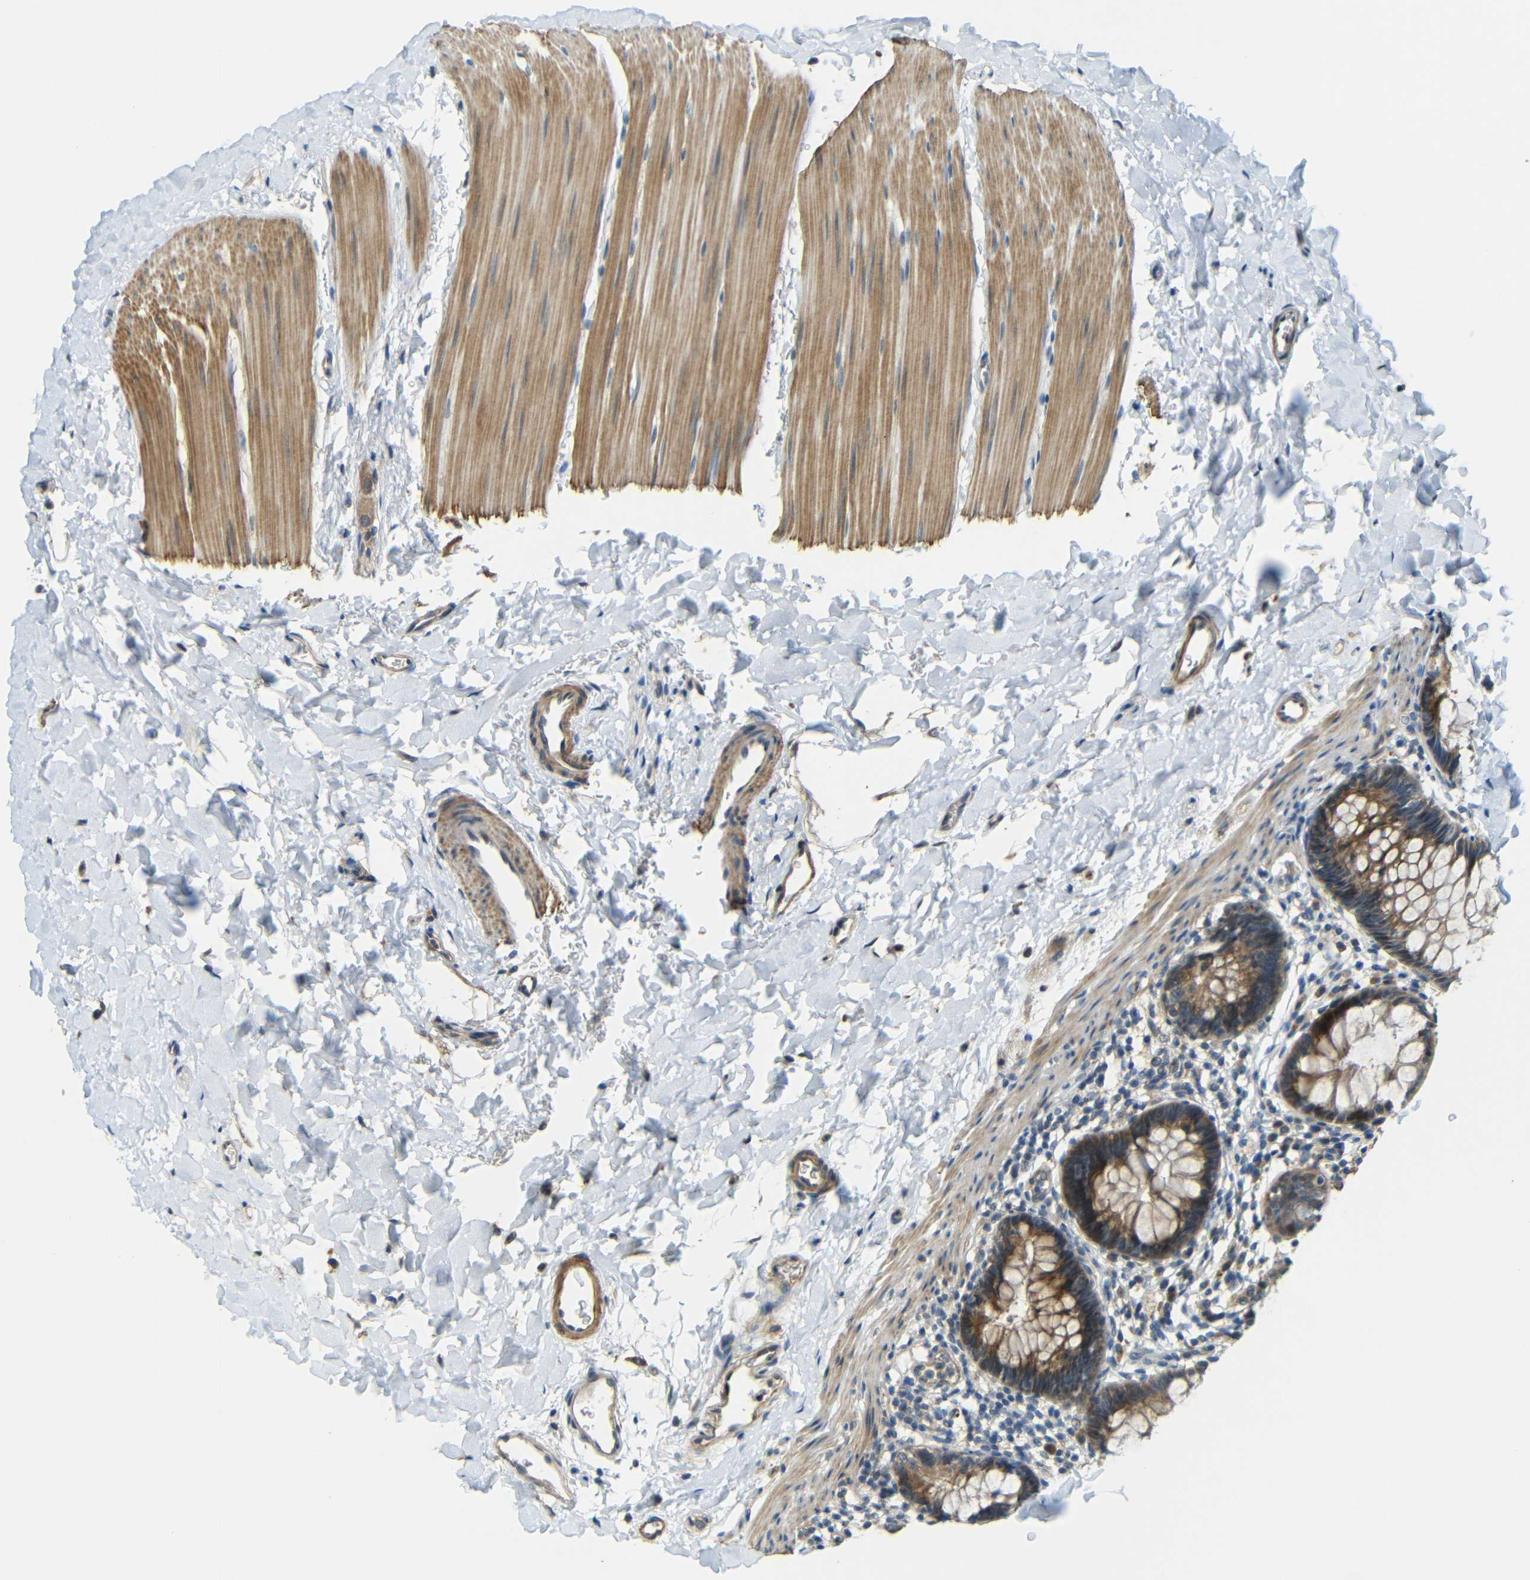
{"staining": {"intensity": "moderate", "quantity": ">75%", "location": "cytoplasmic/membranous"}, "tissue": "rectum", "cell_type": "Glandular cells", "image_type": "normal", "snomed": [{"axis": "morphology", "description": "Normal tissue, NOS"}, {"axis": "topography", "description": "Rectum"}], "caption": "Immunohistochemical staining of unremarkable human rectum shows medium levels of moderate cytoplasmic/membranous staining in approximately >75% of glandular cells. (brown staining indicates protein expression, while blue staining denotes nuclei).", "gene": "FNDC3A", "patient": {"sex": "female", "age": 24}}